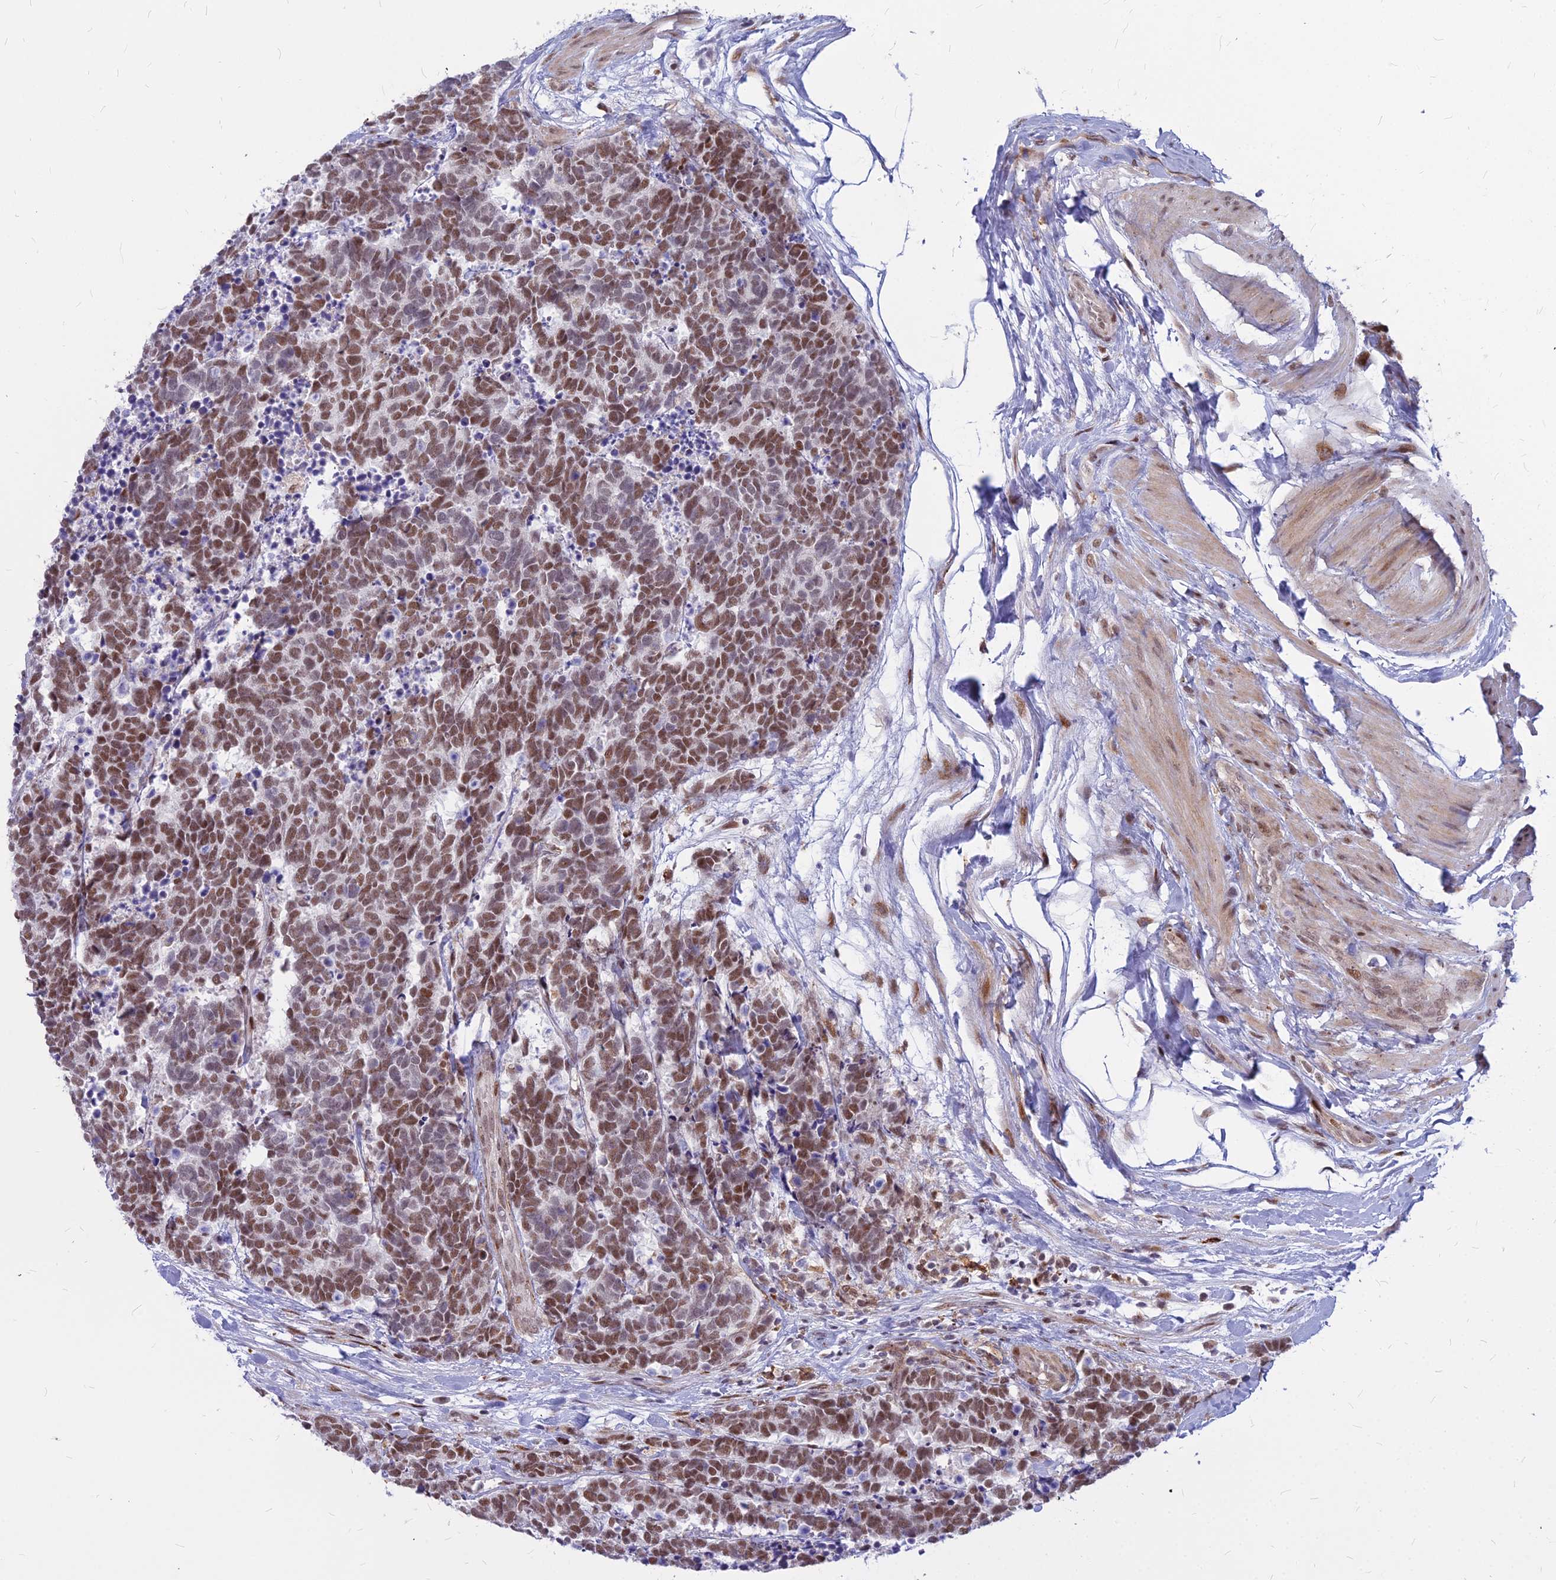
{"staining": {"intensity": "moderate", "quantity": ">75%", "location": "nuclear"}, "tissue": "carcinoid", "cell_type": "Tumor cells", "image_type": "cancer", "snomed": [{"axis": "morphology", "description": "Carcinoma, NOS"}, {"axis": "morphology", "description": "Carcinoid, malignant, NOS"}, {"axis": "topography", "description": "Prostate"}], "caption": "Human carcinoid stained with a protein marker displays moderate staining in tumor cells.", "gene": "ALG10", "patient": {"sex": "male", "age": 57}}